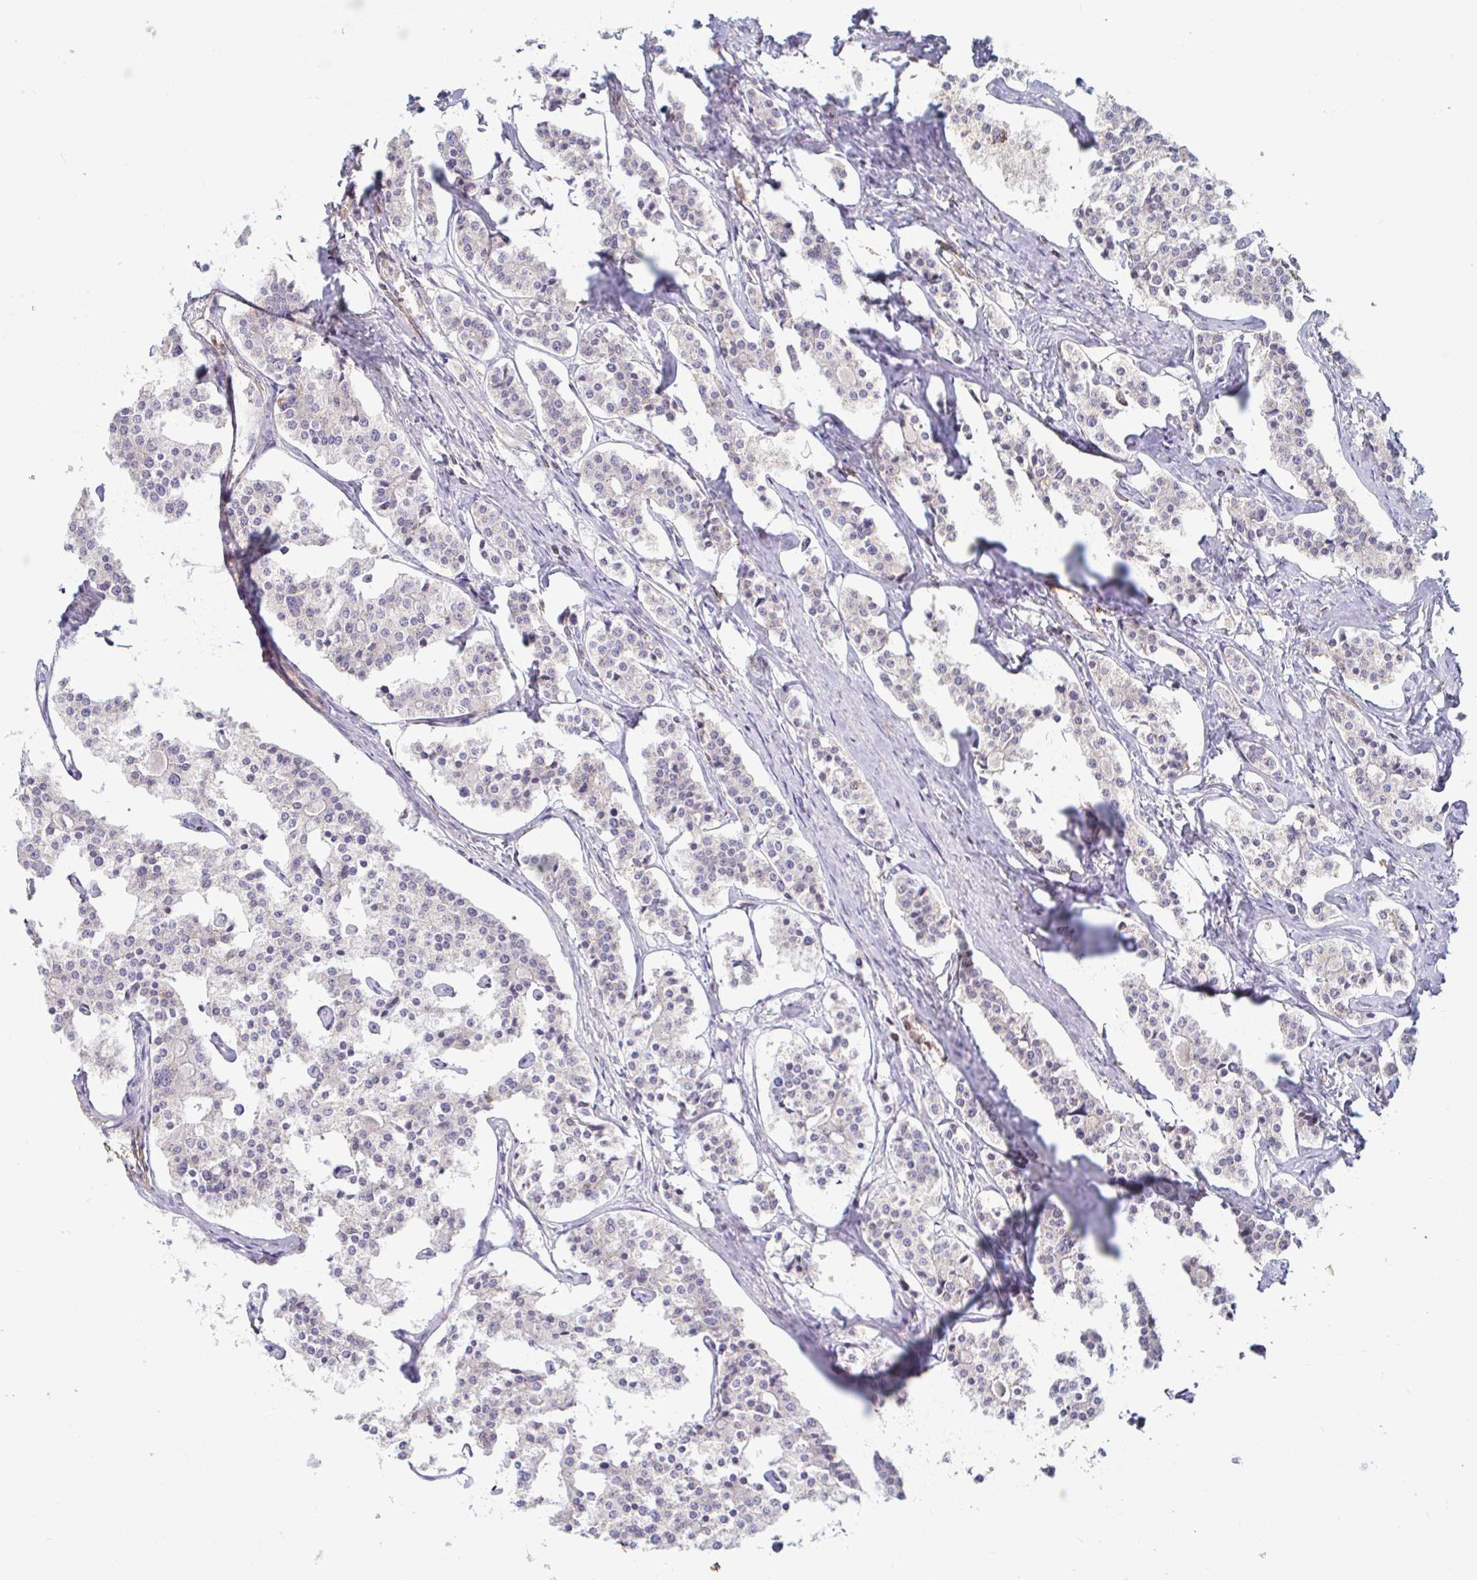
{"staining": {"intensity": "negative", "quantity": "none", "location": "none"}, "tissue": "carcinoid", "cell_type": "Tumor cells", "image_type": "cancer", "snomed": [{"axis": "morphology", "description": "Carcinoid, malignant, NOS"}, {"axis": "topography", "description": "Small intestine"}], "caption": "IHC micrograph of human carcinoid stained for a protein (brown), which displays no expression in tumor cells.", "gene": "SPRY1", "patient": {"sex": "male", "age": 63}}